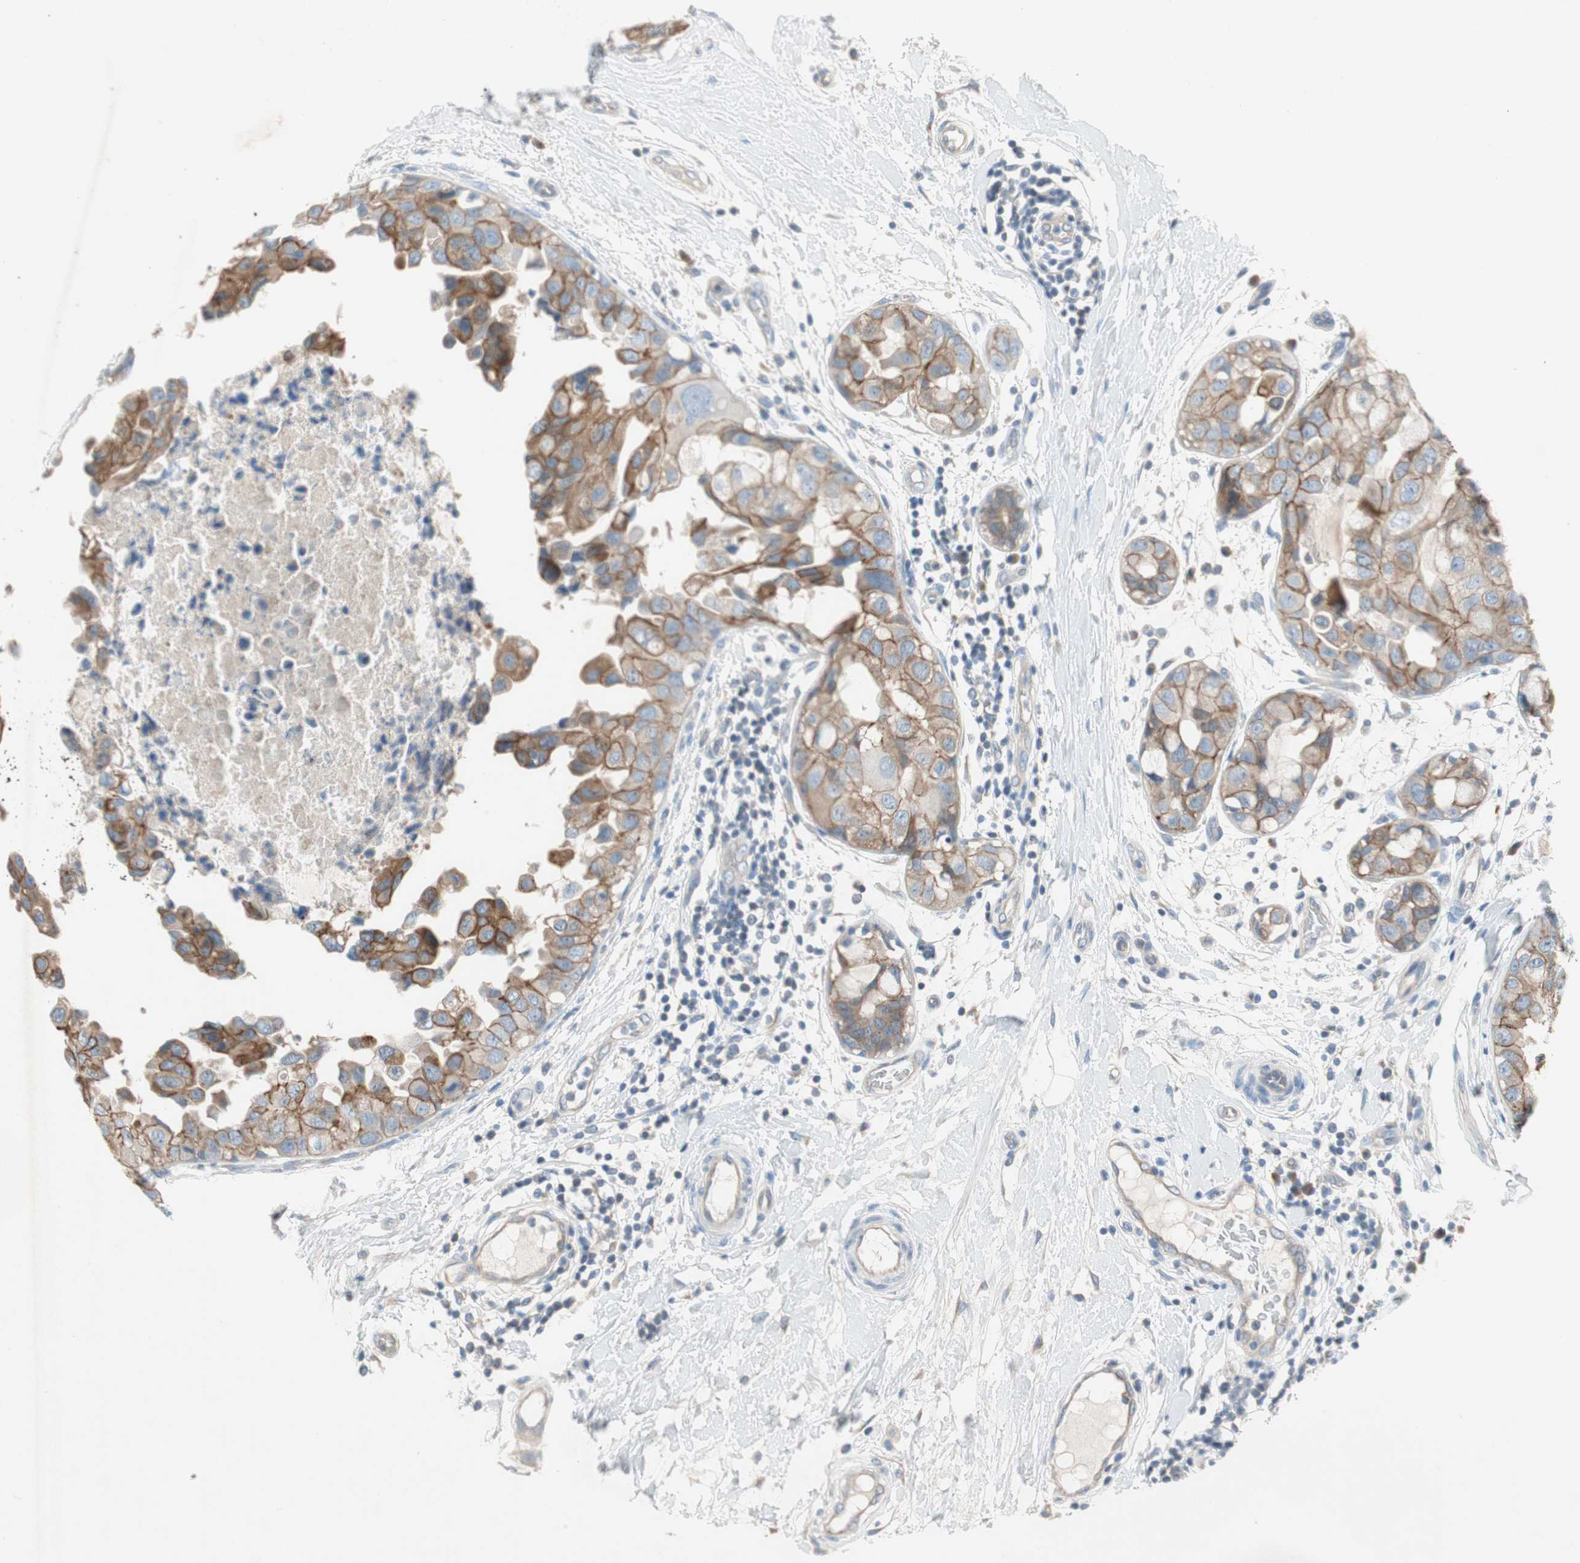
{"staining": {"intensity": "moderate", "quantity": ">75%", "location": "cytoplasmic/membranous"}, "tissue": "breast cancer", "cell_type": "Tumor cells", "image_type": "cancer", "snomed": [{"axis": "morphology", "description": "Duct carcinoma"}, {"axis": "topography", "description": "Breast"}], "caption": "High-power microscopy captured an immunohistochemistry (IHC) image of intraductal carcinoma (breast), revealing moderate cytoplasmic/membranous positivity in approximately >75% of tumor cells.", "gene": "GLUL", "patient": {"sex": "female", "age": 40}}